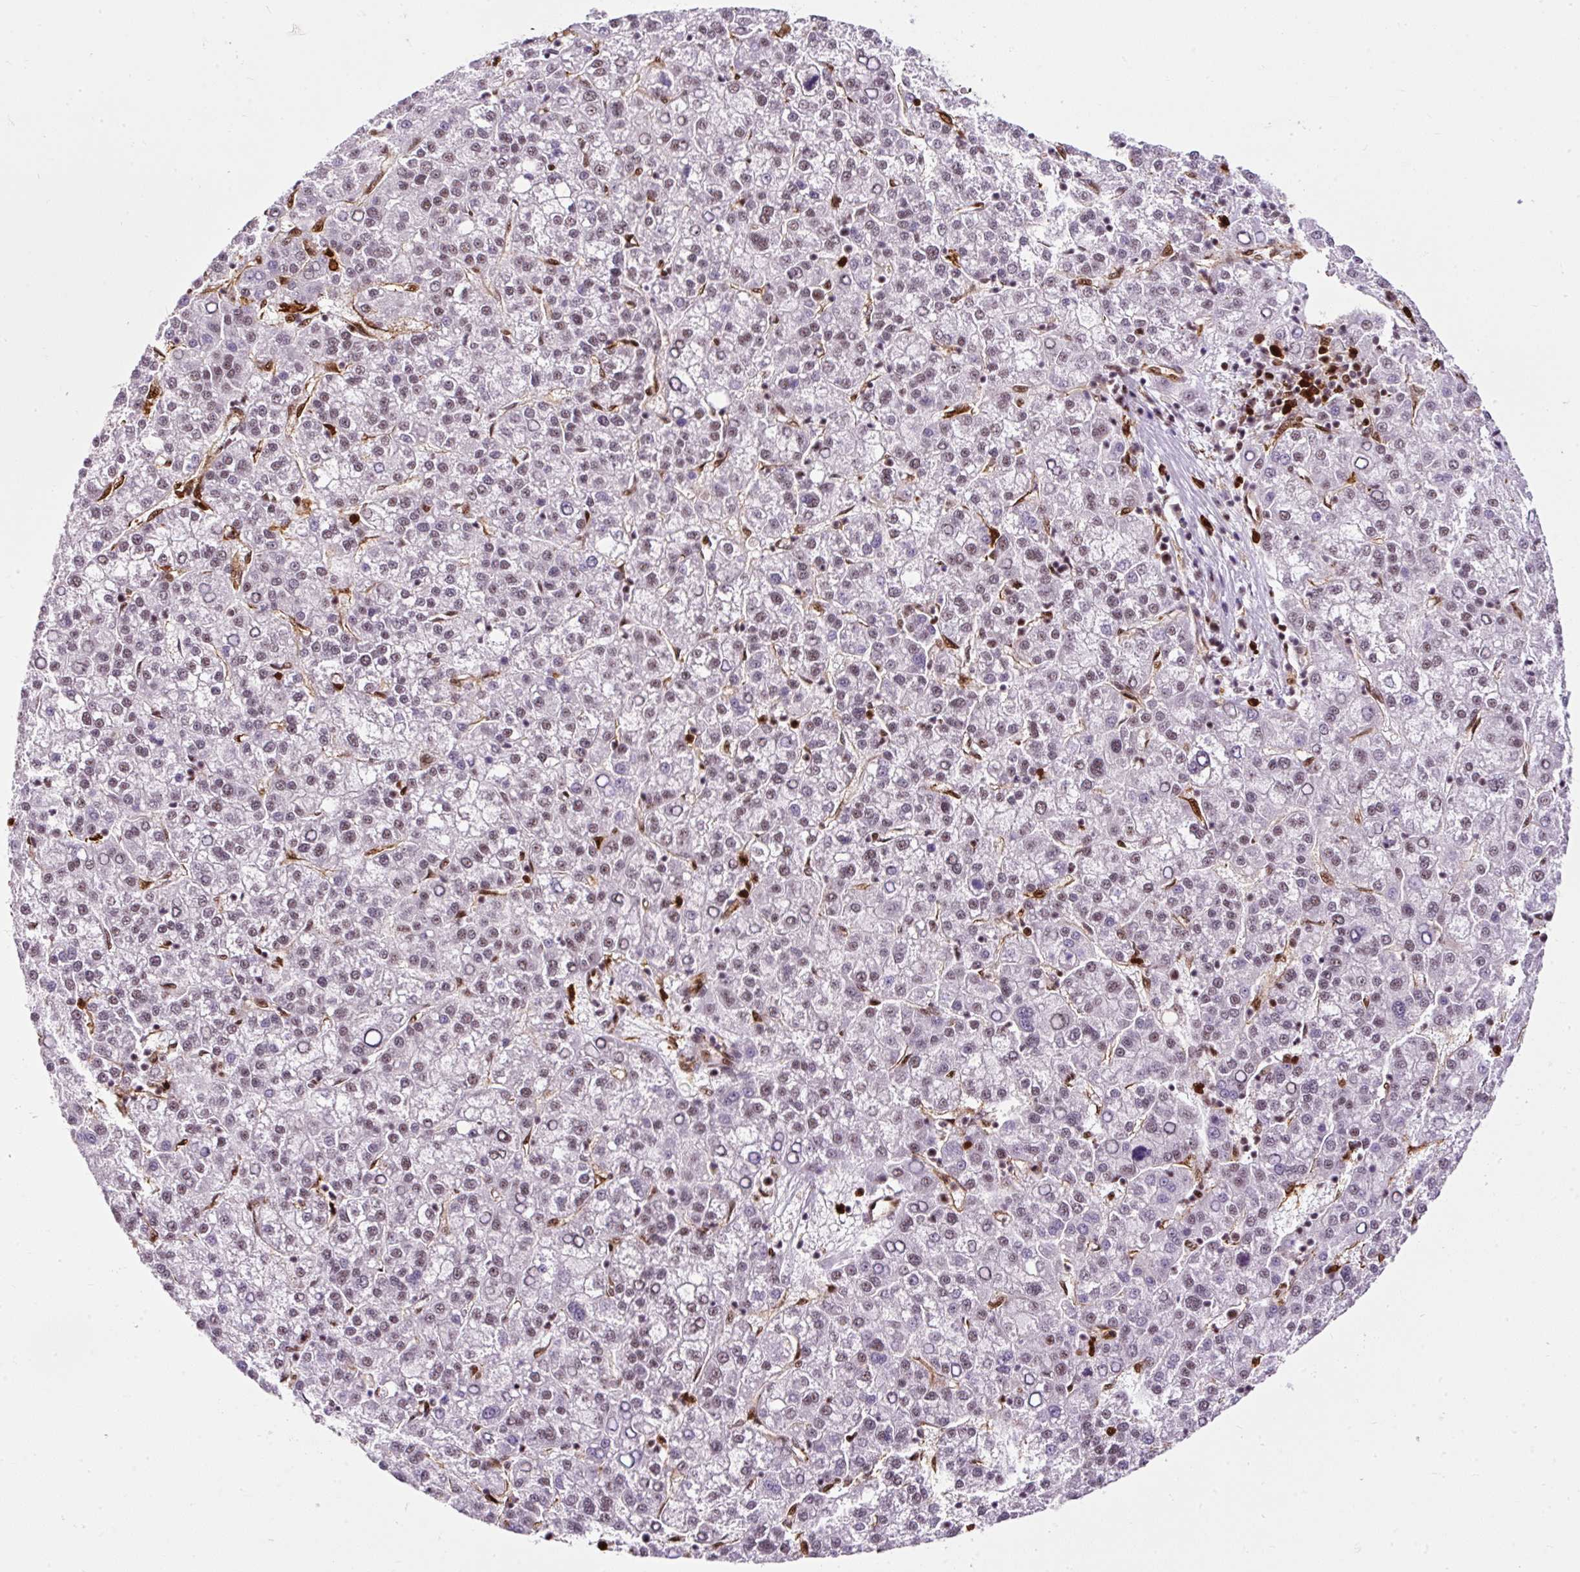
{"staining": {"intensity": "weak", "quantity": "<25%", "location": "nuclear"}, "tissue": "liver cancer", "cell_type": "Tumor cells", "image_type": "cancer", "snomed": [{"axis": "morphology", "description": "Carcinoma, Hepatocellular, NOS"}, {"axis": "topography", "description": "Liver"}], "caption": "Human liver cancer (hepatocellular carcinoma) stained for a protein using immunohistochemistry reveals no positivity in tumor cells.", "gene": "LUC7L2", "patient": {"sex": "female", "age": 58}}